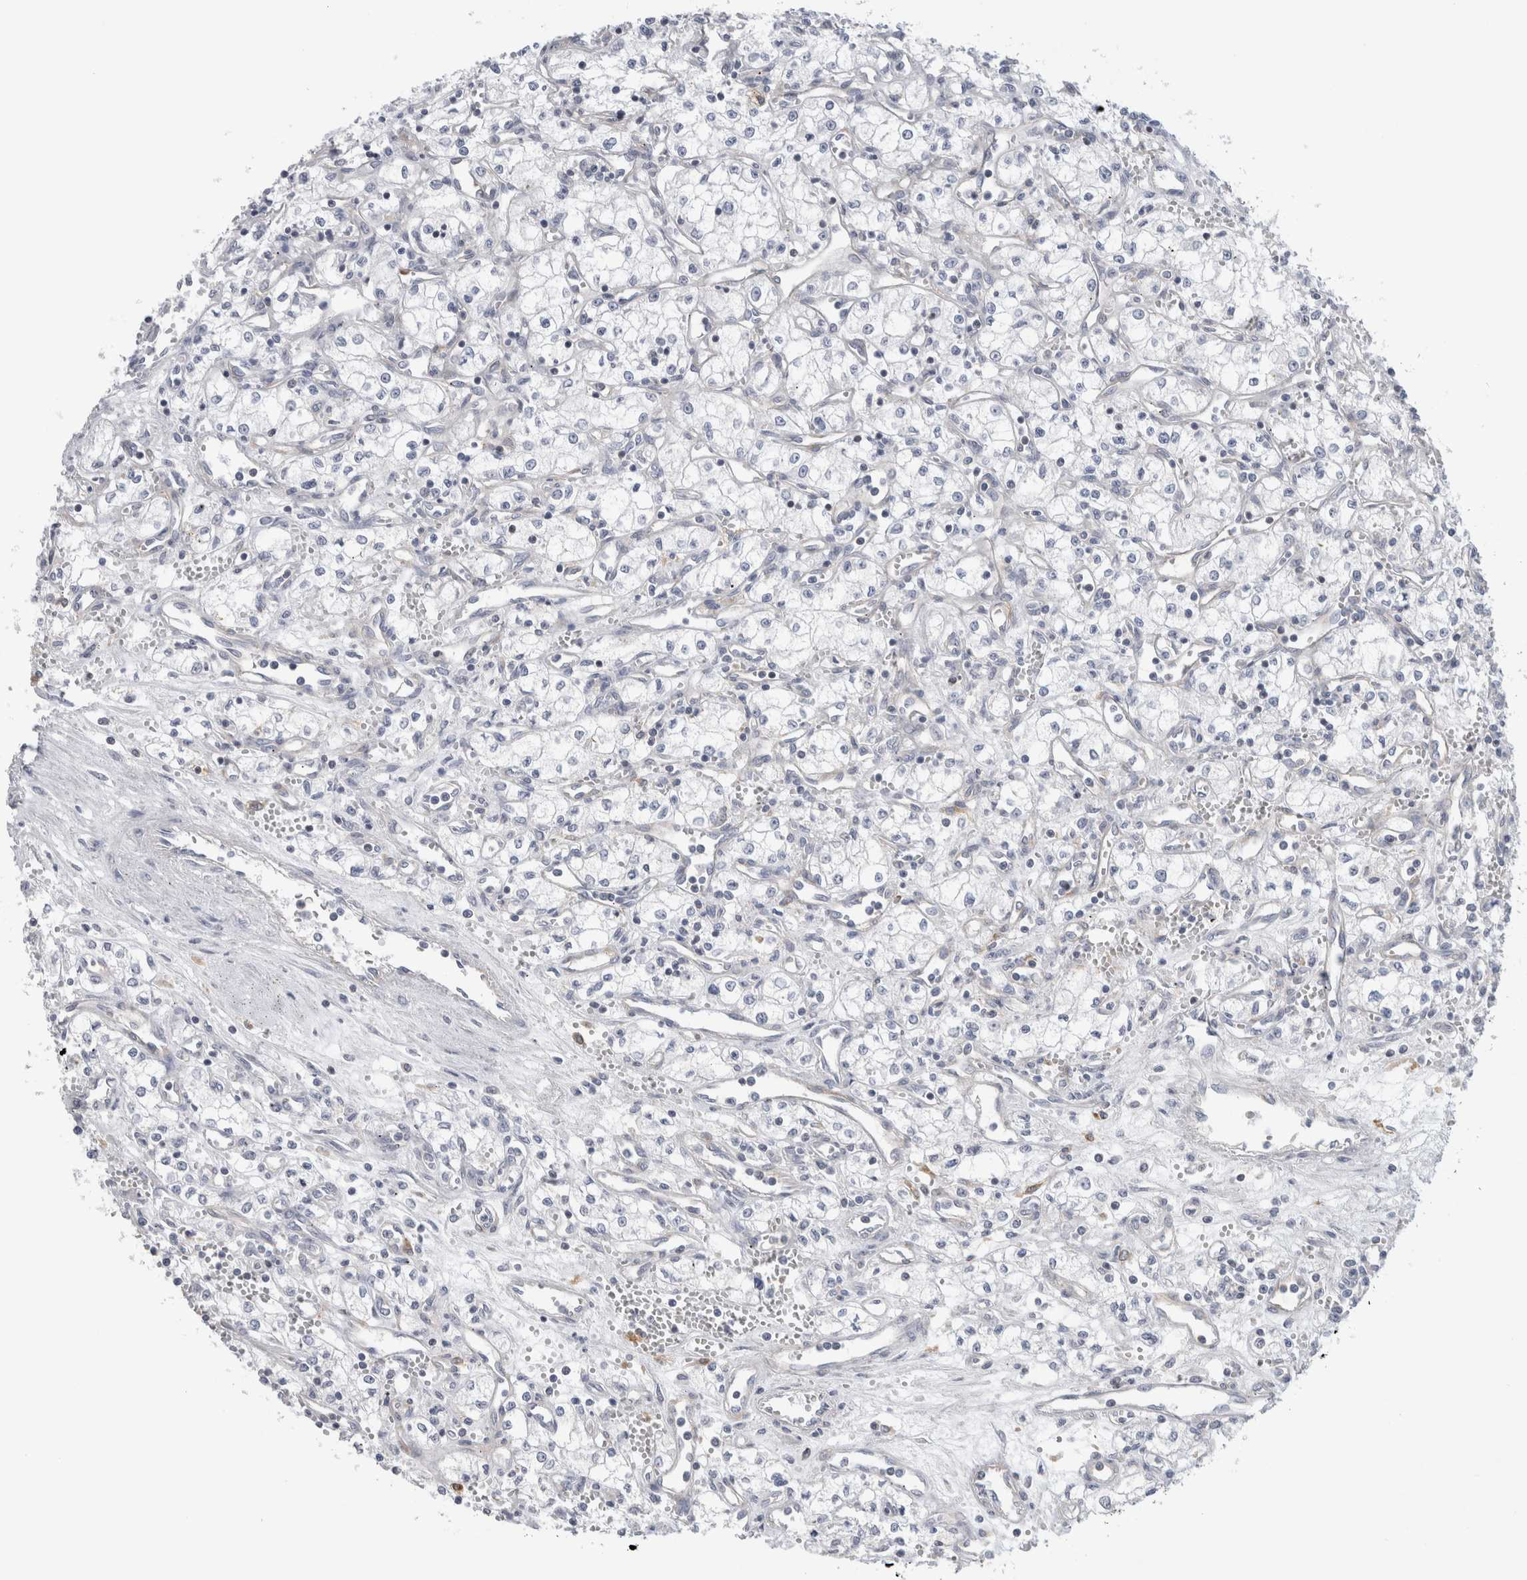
{"staining": {"intensity": "negative", "quantity": "none", "location": "none"}, "tissue": "renal cancer", "cell_type": "Tumor cells", "image_type": "cancer", "snomed": [{"axis": "morphology", "description": "Adenocarcinoma, NOS"}, {"axis": "topography", "description": "Kidney"}], "caption": "This is an immunohistochemistry photomicrograph of human renal adenocarcinoma. There is no staining in tumor cells.", "gene": "SYTL5", "patient": {"sex": "male", "age": 59}}